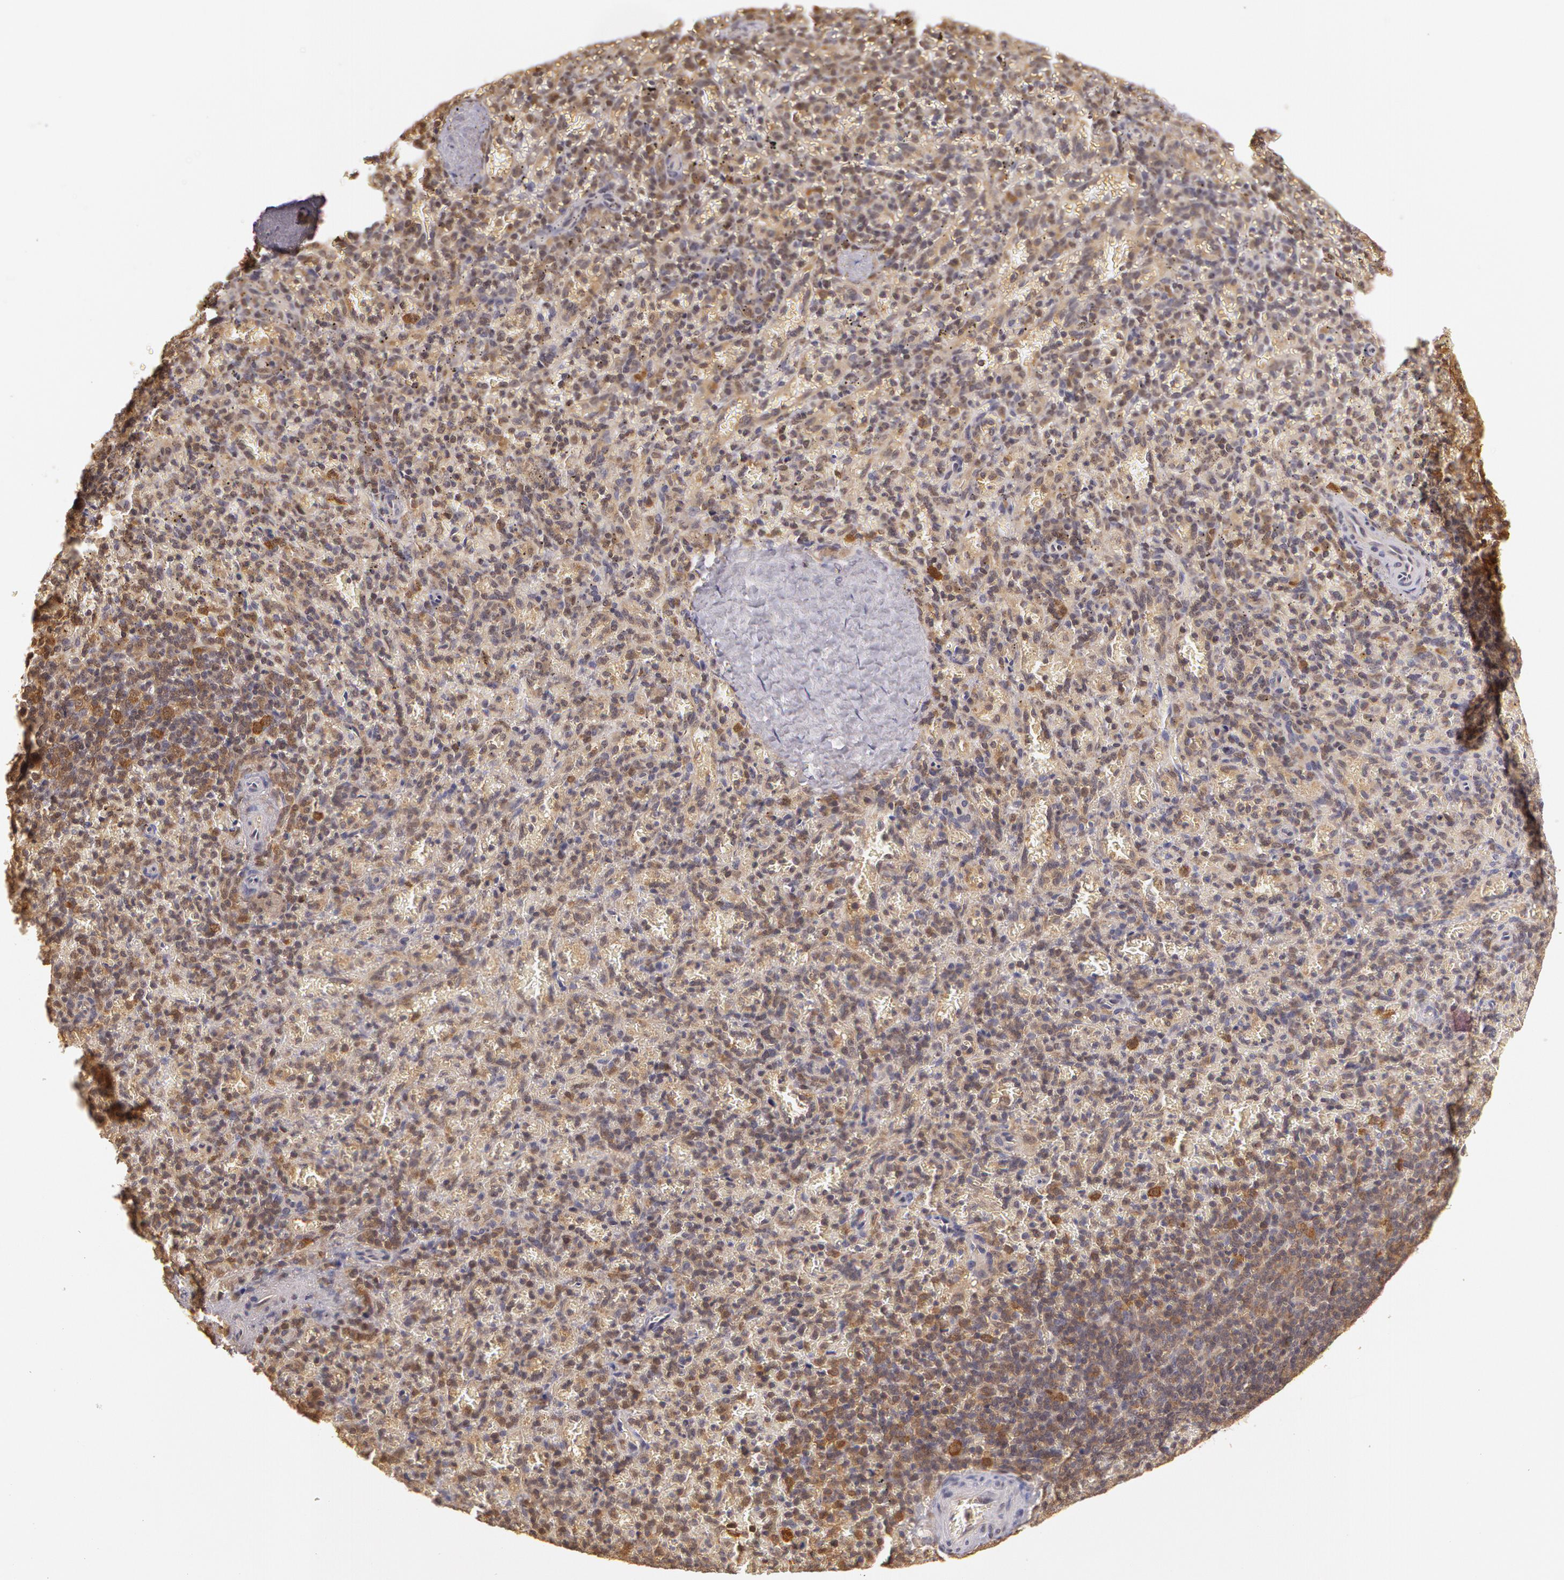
{"staining": {"intensity": "negative", "quantity": "none", "location": "none"}, "tissue": "spleen", "cell_type": "Cells in red pulp", "image_type": "normal", "snomed": [{"axis": "morphology", "description": "Normal tissue, NOS"}, {"axis": "topography", "description": "Spleen"}], "caption": "Histopathology image shows no protein staining in cells in red pulp of unremarkable spleen. The staining was performed using DAB (3,3'-diaminobenzidine) to visualize the protein expression in brown, while the nuclei were stained in blue with hematoxylin (Magnification: 20x).", "gene": "AHSA1", "patient": {"sex": "female", "age": 50}}